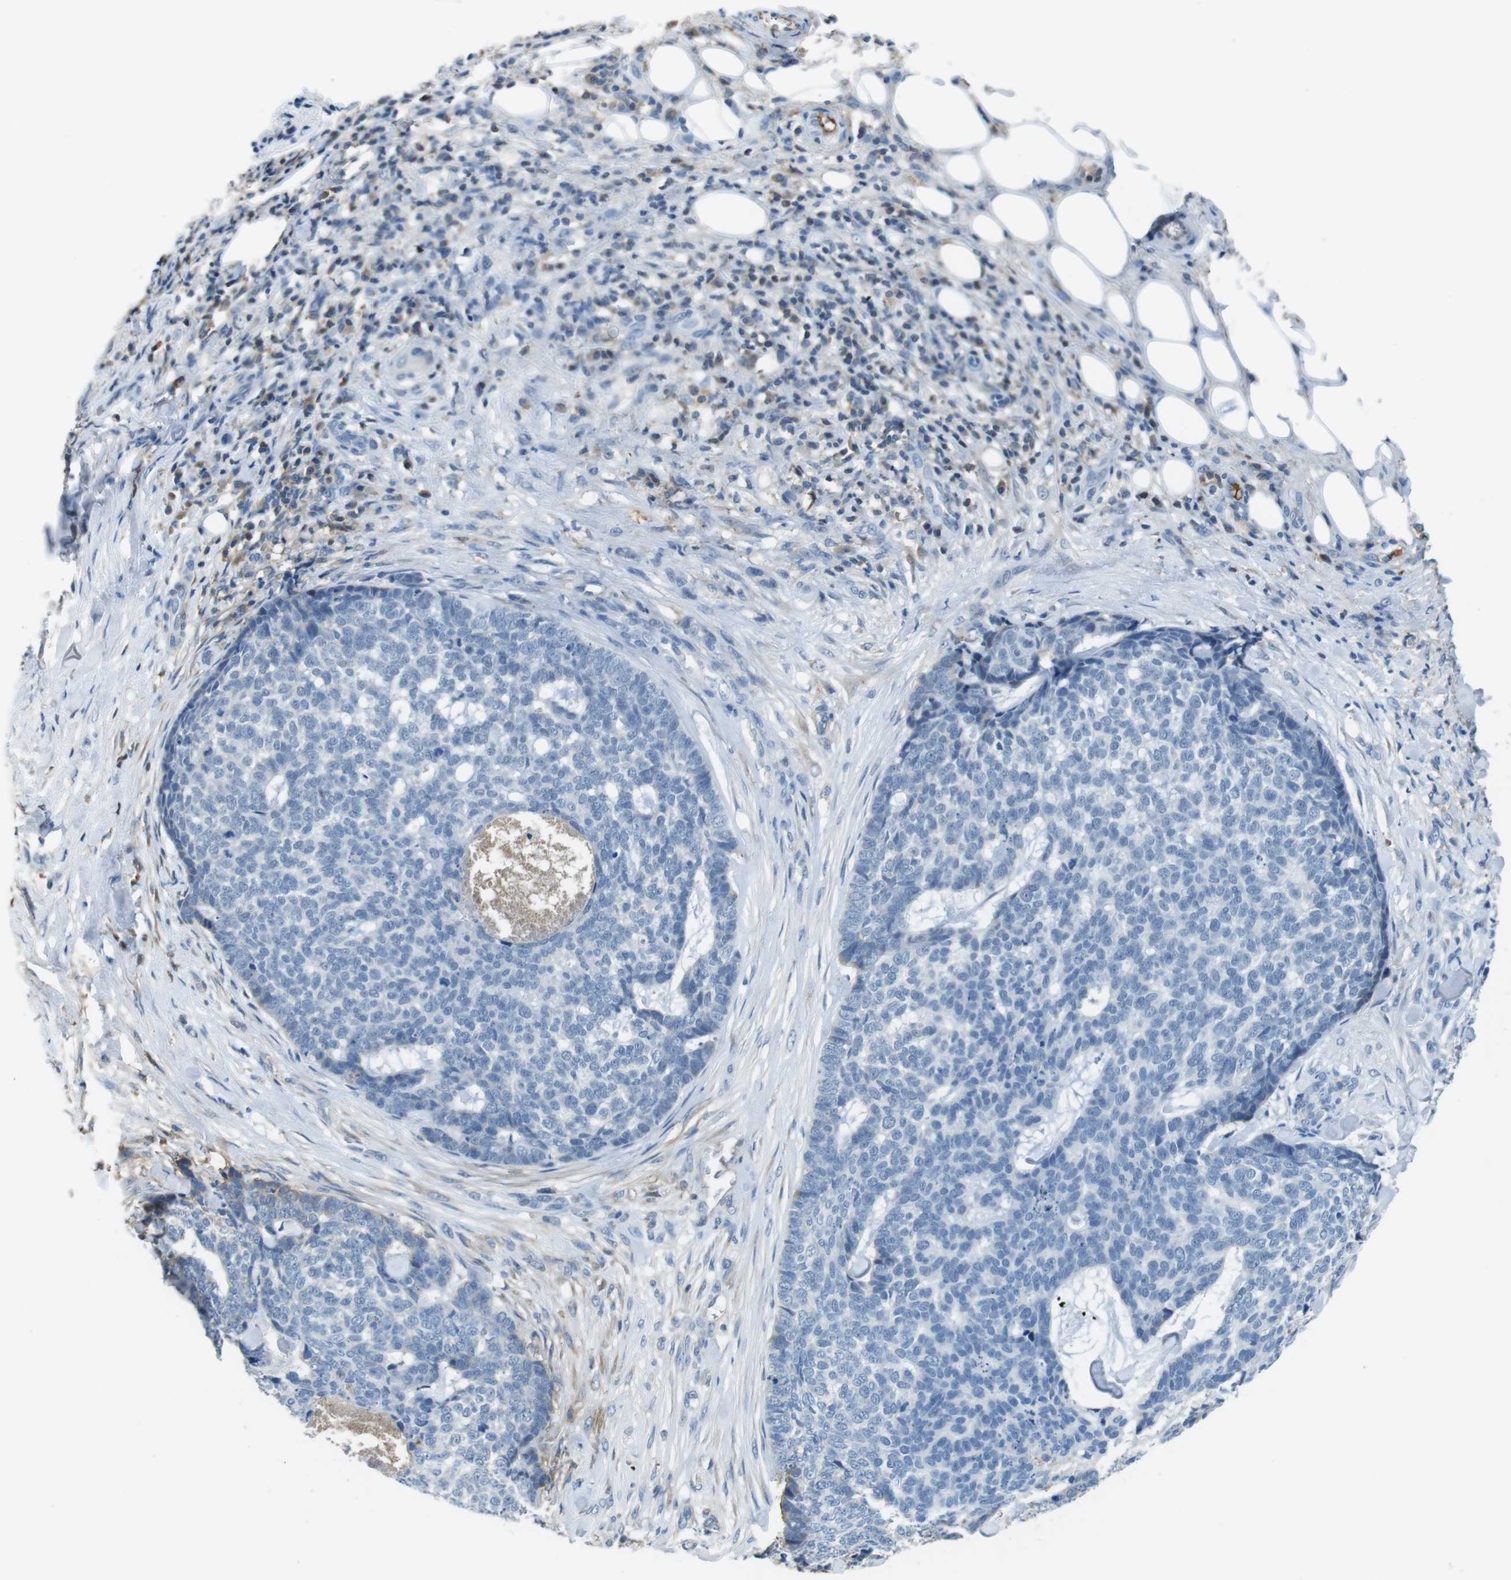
{"staining": {"intensity": "negative", "quantity": "none", "location": "none"}, "tissue": "skin cancer", "cell_type": "Tumor cells", "image_type": "cancer", "snomed": [{"axis": "morphology", "description": "Basal cell carcinoma"}, {"axis": "topography", "description": "Skin"}], "caption": "IHC histopathology image of skin basal cell carcinoma stained for a protein (brown), which shows no positivity in tumor cells.", "gene": "TMPRSS15", "patient": {"sex": "male", "age": 84}}